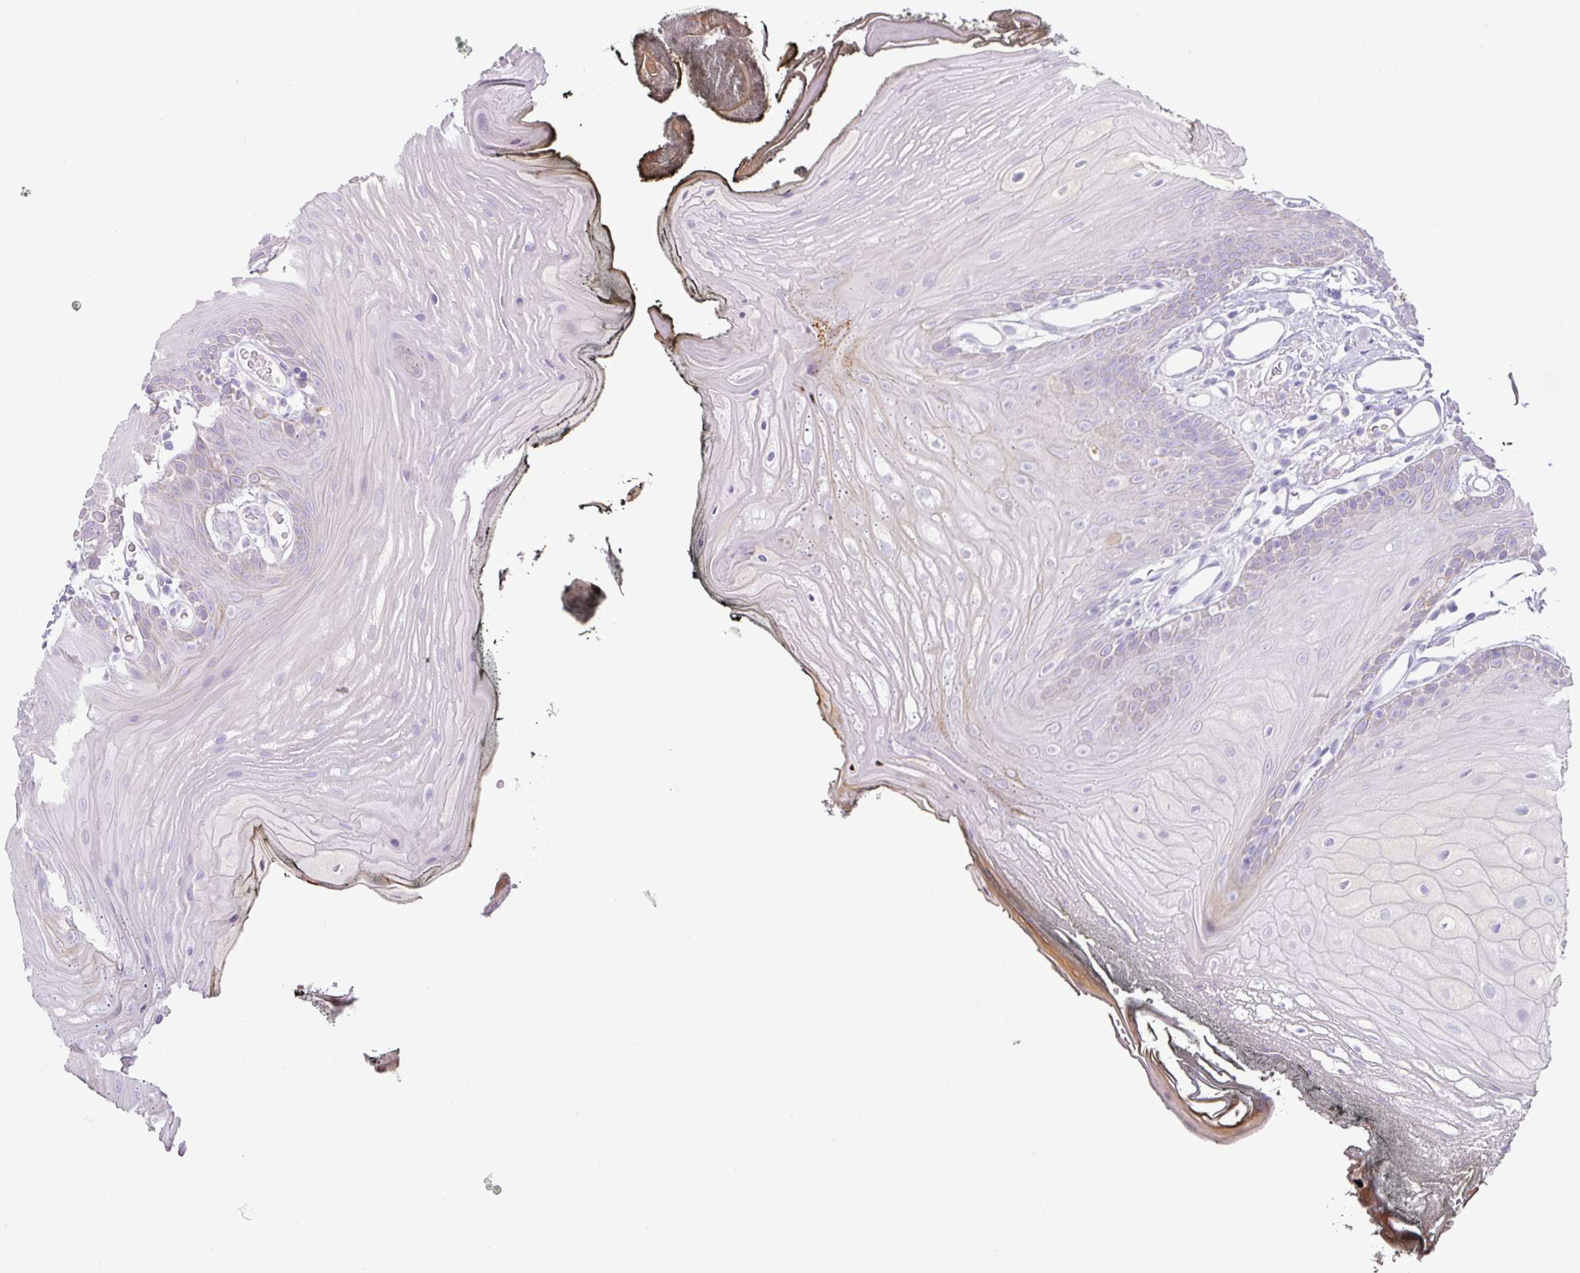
{"staining": {"intensity": "negative", "quantity": "none", "location": "none"}, "tissue": "oral mucosa", "cell_type": "Squamous epithelial cells", "image_type": "normal", "snomed": [{"axis": "morphology", "description": "Normal tissue, NOS"}, {"axis": "morphology", "description": "Squamous cell carcinoma, NOS"}, {"axis": "topography", "description": "Oral tissue"}, {"axis": "topography", "description": "Head-Neck"}], "caption": "Oral mucosa was stained to show a protein in brown. There is no significant staining in squamous epithelial cells. (Stains: DAB (3,3'-diaminobenzidine) immunohistochemistry (IHC) with hematoxylin counter stain, Microscopy: brightfield microscopy at high magnification).", "gene": "TARM1", "patient": {"sex": "female", "age": 81}}